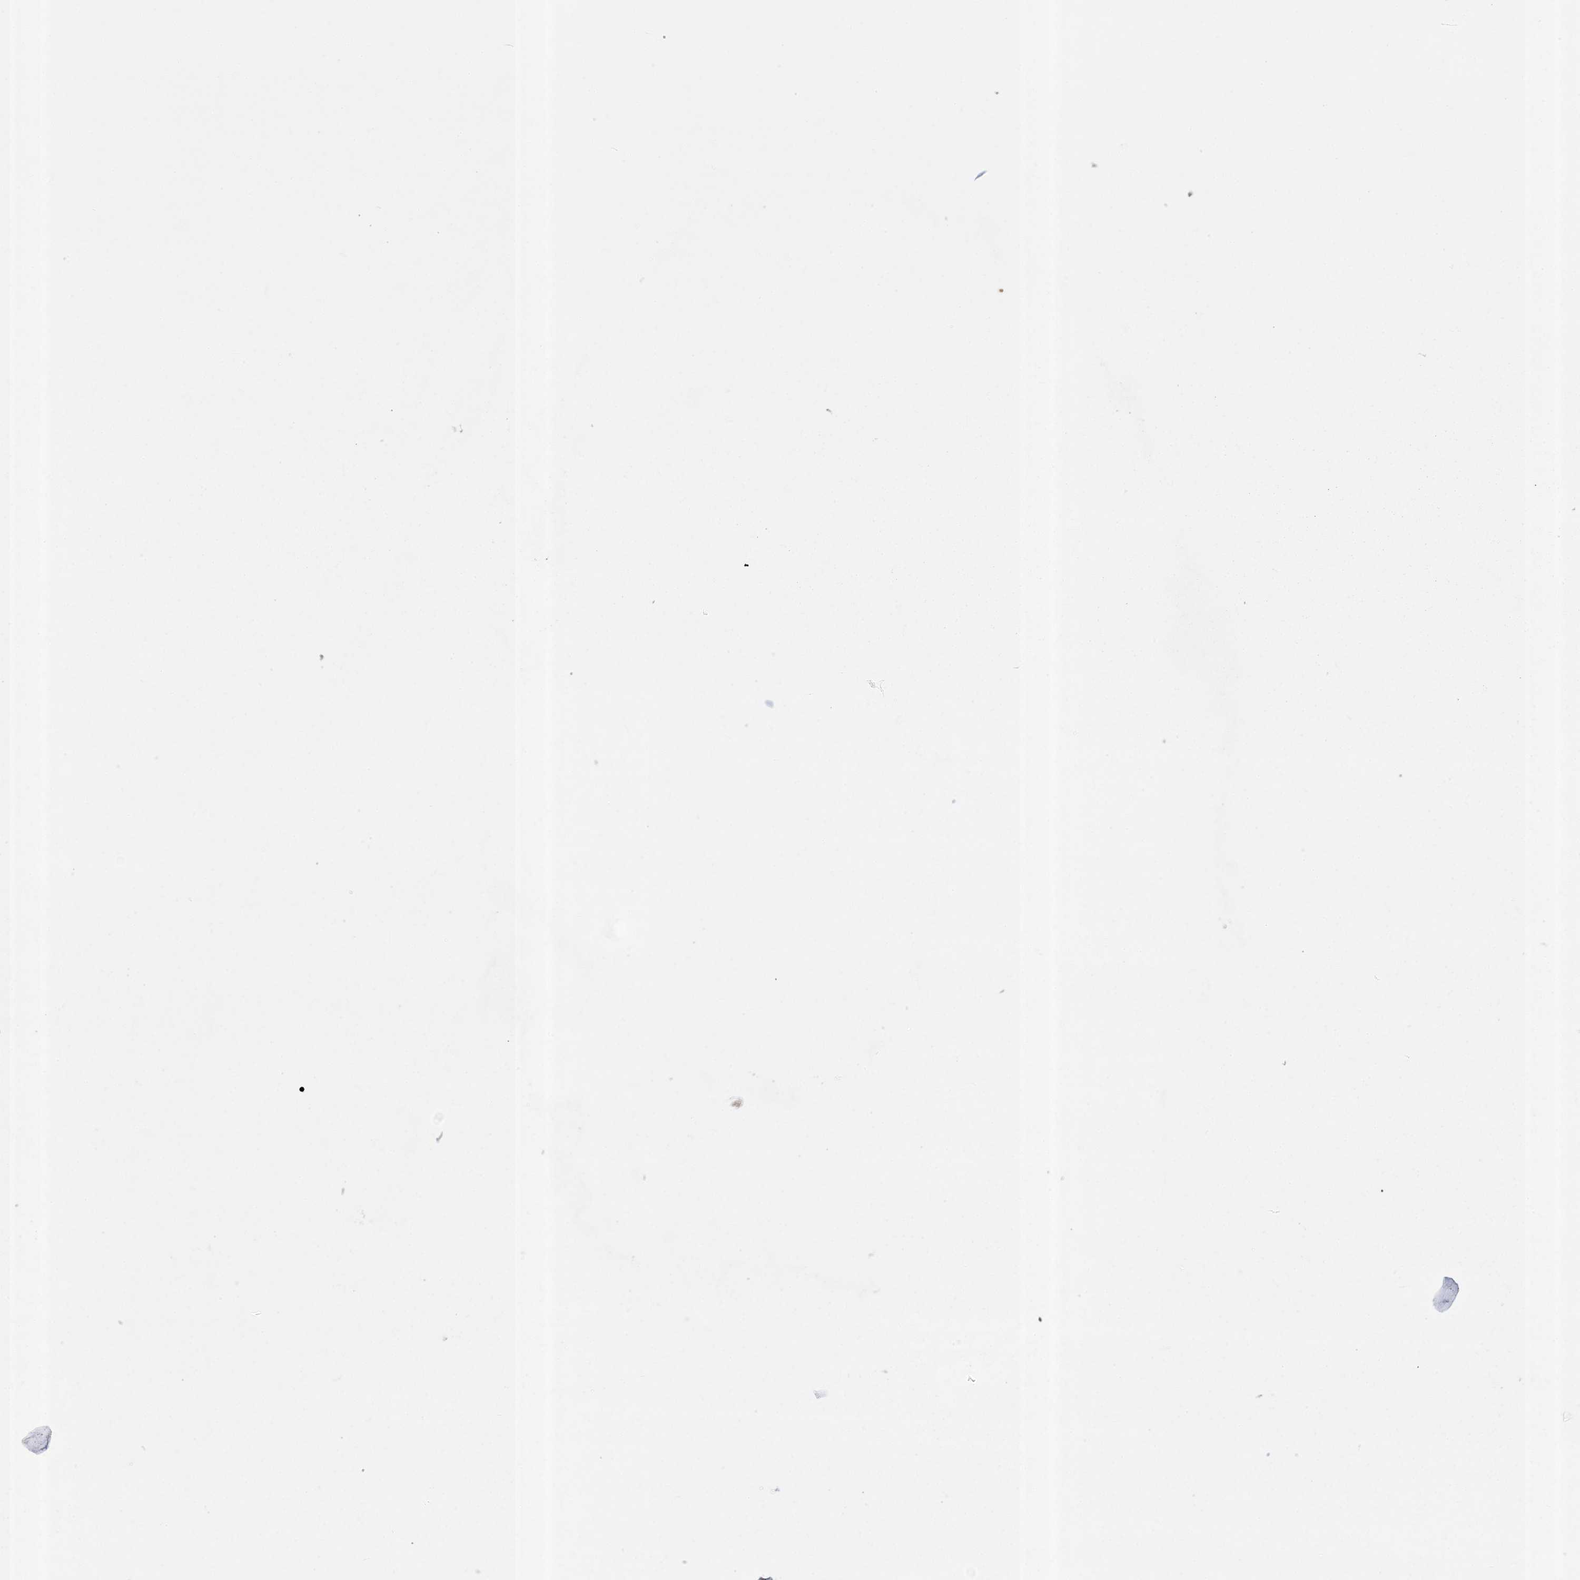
{"staining": {"intensity": "weak", "quantity": "<25%", "location": "cytoplasmic/membranous"}, "tissue": "hippocampus", "cell_type": "Glial cells", "image_type": "normal", "snomed": [{"axis": "morphology", "description": "Normal tissue, NOS"}, {"axis": "topography", "description": "Hippocampus"}], "caption": "Hippocampus was stained to show a protein in brown. There is no significant expression in glial cells. The staining is performed using DAB (3,3'-diaminobenzidine) brown chromogen with nuclei counter-stained in using hematoxylin.", "gene": "ARSJ", "patient": {"sex": "female", "age": 52}}